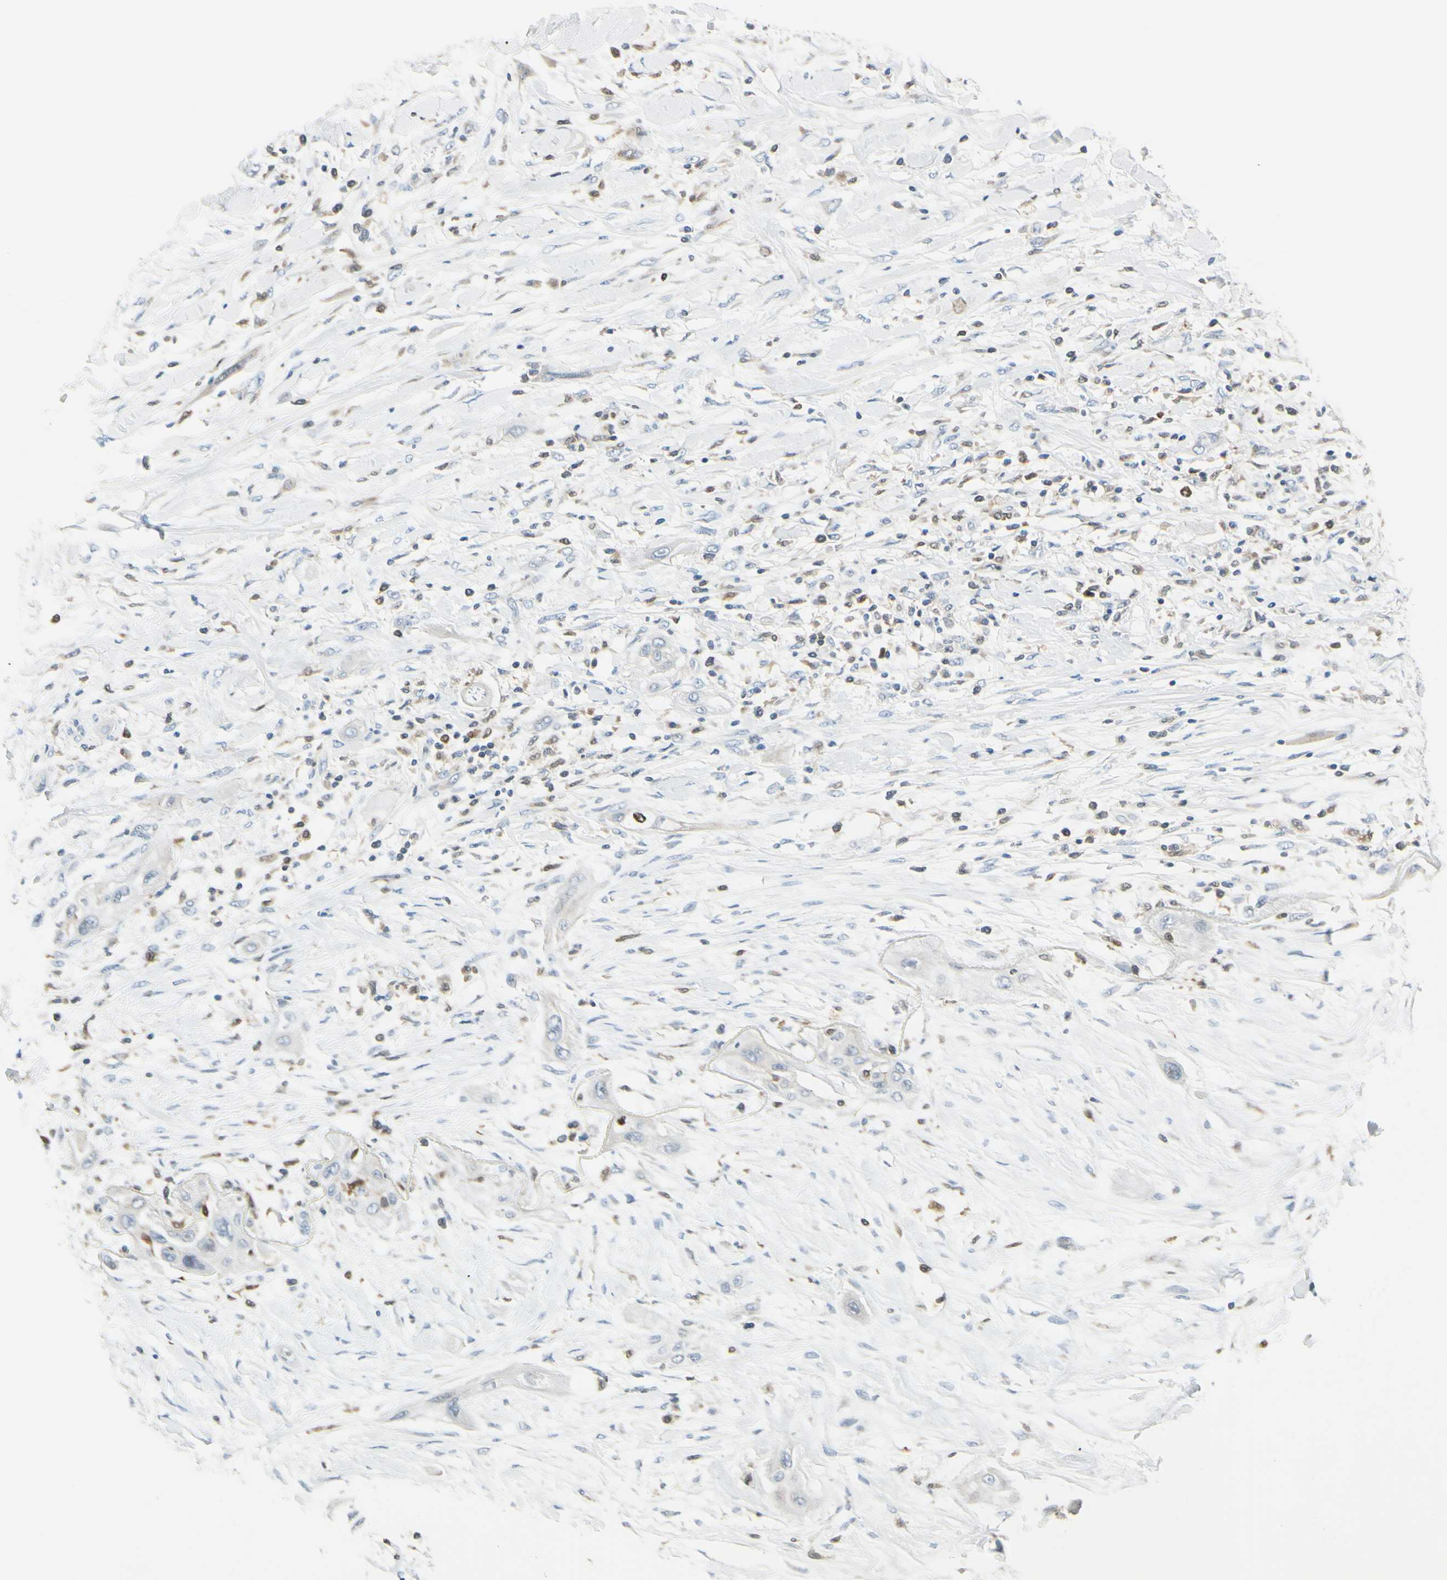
{"staining": {"intensity": "weak", "quantity": "<25%", "location": "cytoplasmic/membranous"}, "tissue": "lung cancer", "cell_type": "Tumor cells", "image_type": "cancer", "snomed": [{"axis": "morphology", "description": "Squamous cell carcinoma, NOS"}, {"axis": "topography", "description": "Lung"}], "caption": "Lung squamous cell carcinoma was stained to show a protein in brown. There is no significant expression in tumor cells. Nuclei are stained in blue.", "gene": "CYRIB", "patient": {"sex": "female", "age": 47}}